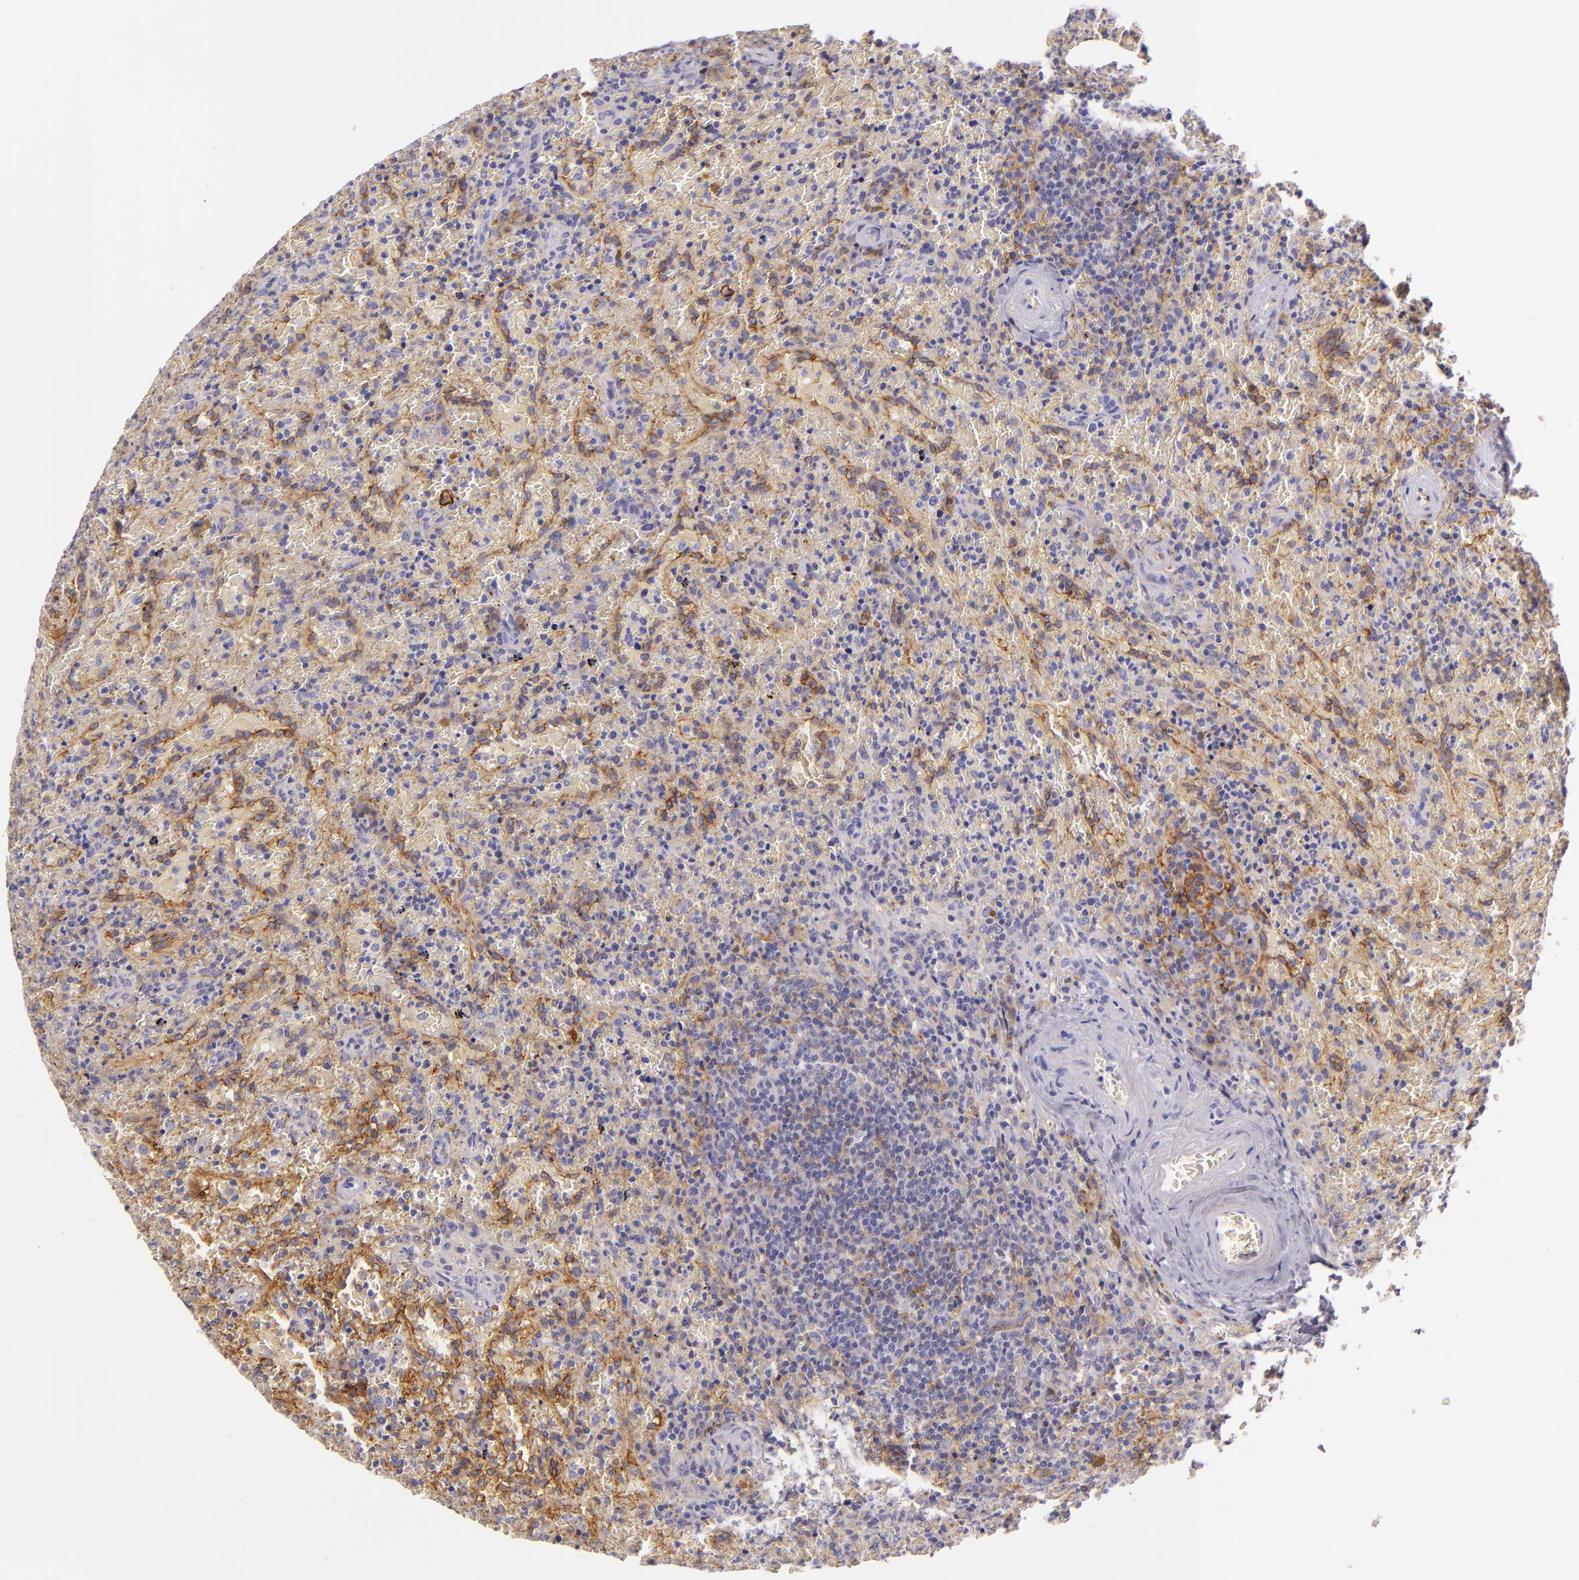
{"staining": {"intensity": "negative", "quantity": "none", "location": "none"}, "tissue": "lymphoma", "cell_type": "Tumor cells", "image_type": "cancer", "snomed": [{"axis": "morphology", "description": "Malignant lymphoma, non-Hodgkin's type, High grade"}, {"axis": "topography", "description": "Spleen"}, {"axis": "topography", "description": "Lymph node"}], "caption": "Immunohistochemistry (IHC) of human lymphoma shows no expression in tumor cells.", "gene": "ICAM1", "patient": {"sex": "female", "age": 70}}